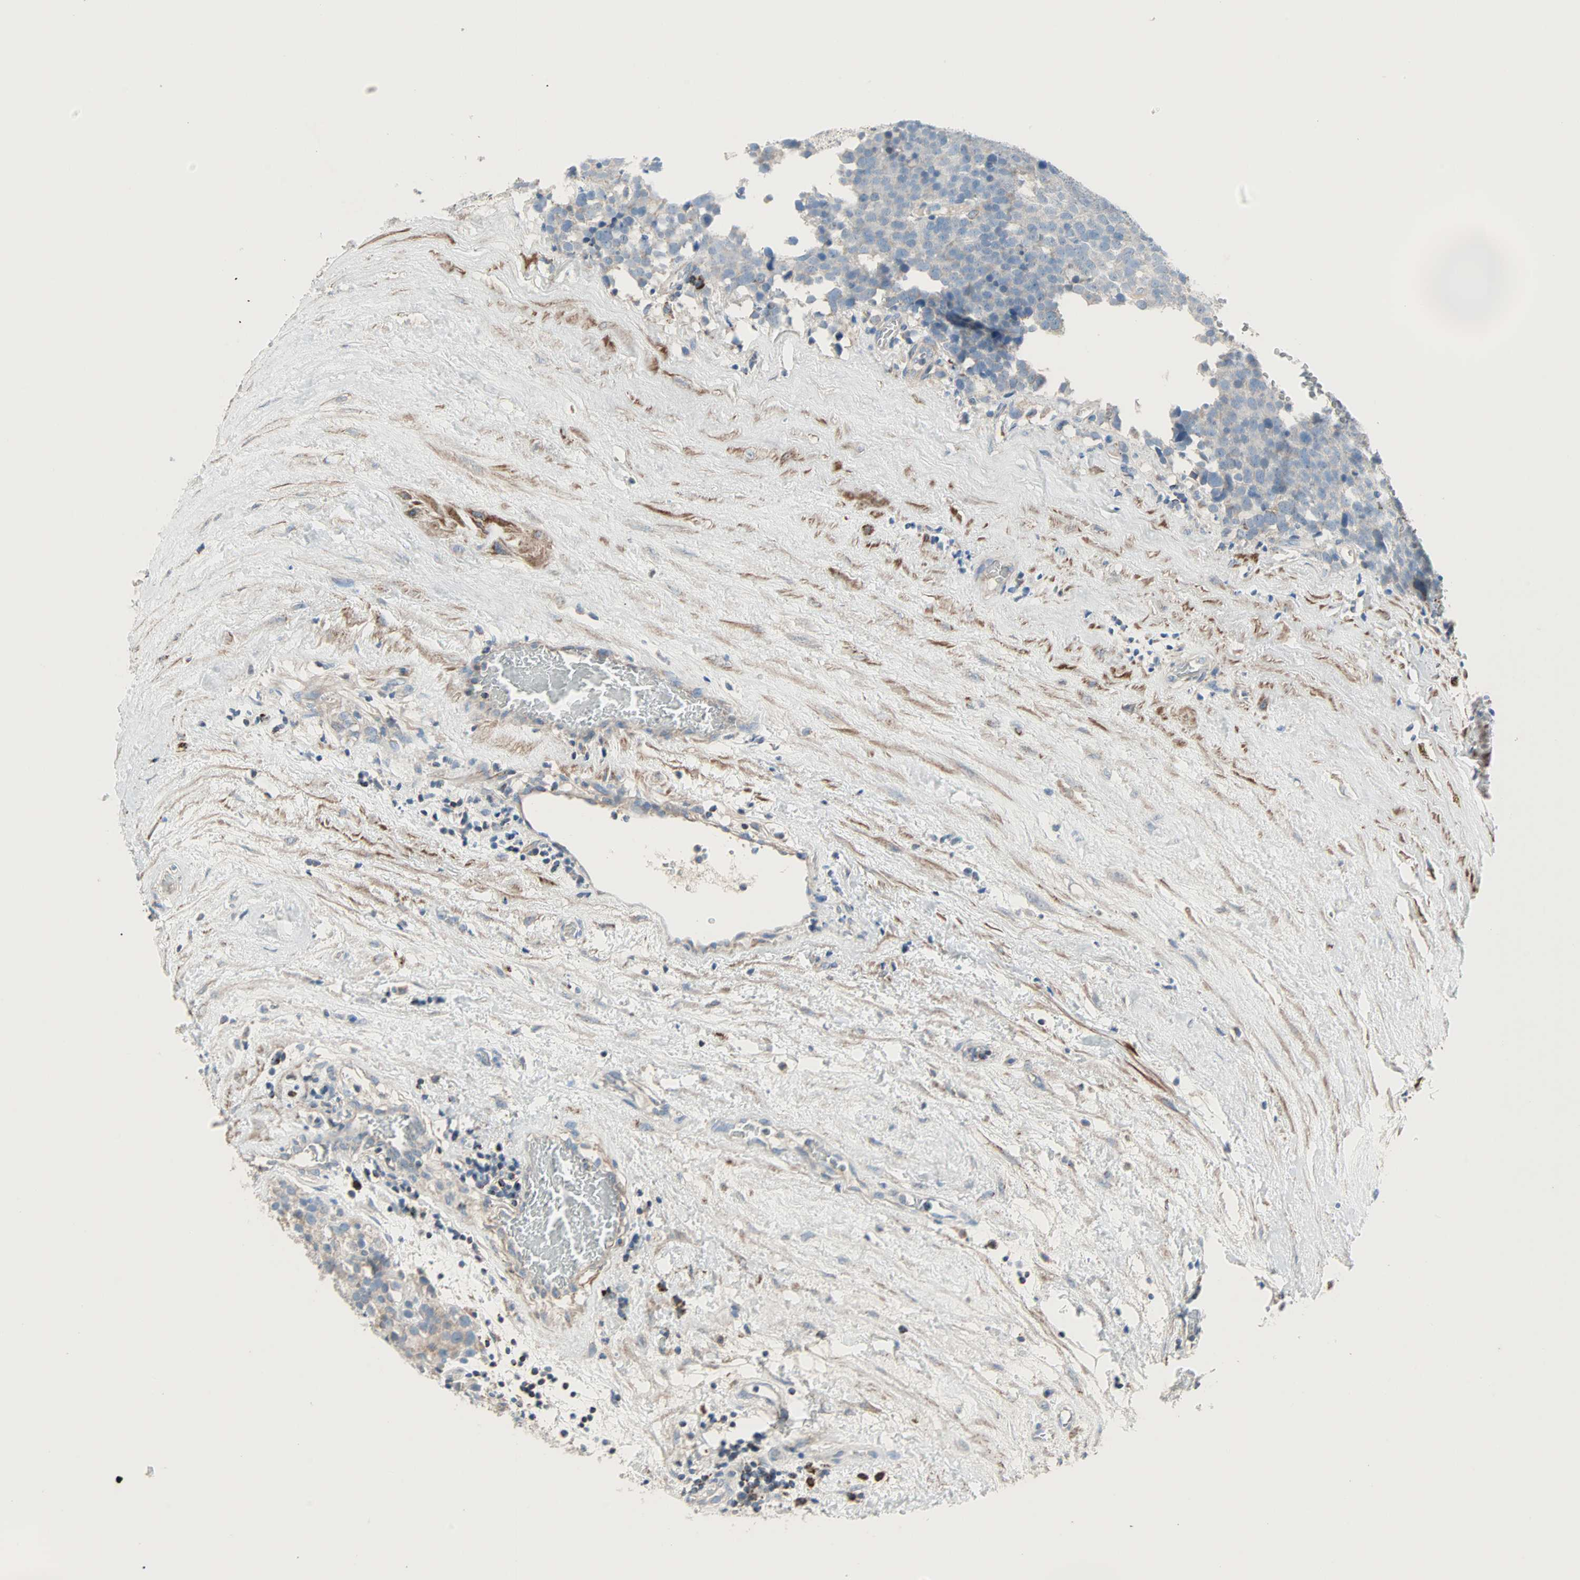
{"staining": {"intensity": "negative", "quantity": "none", "location": "none"}, "tissue": "testis cancer", "cell_type": "Tumor cells", "image_type": "cancer", "snomed": [{"axis": "morphology", "description": "Seminoma, NOS"}, {"axis": "topography", "description": "Testis"}], "caption": "Immunohistochemistry image of neoplastic tissue: human seminoma (testis) stained with DAB (3,3'-diaminobenzidine) exhibits no significant protein expression in tumor cells.", "gene": "ACVRL1", "patient": {"sex": "male", "age": 71}}